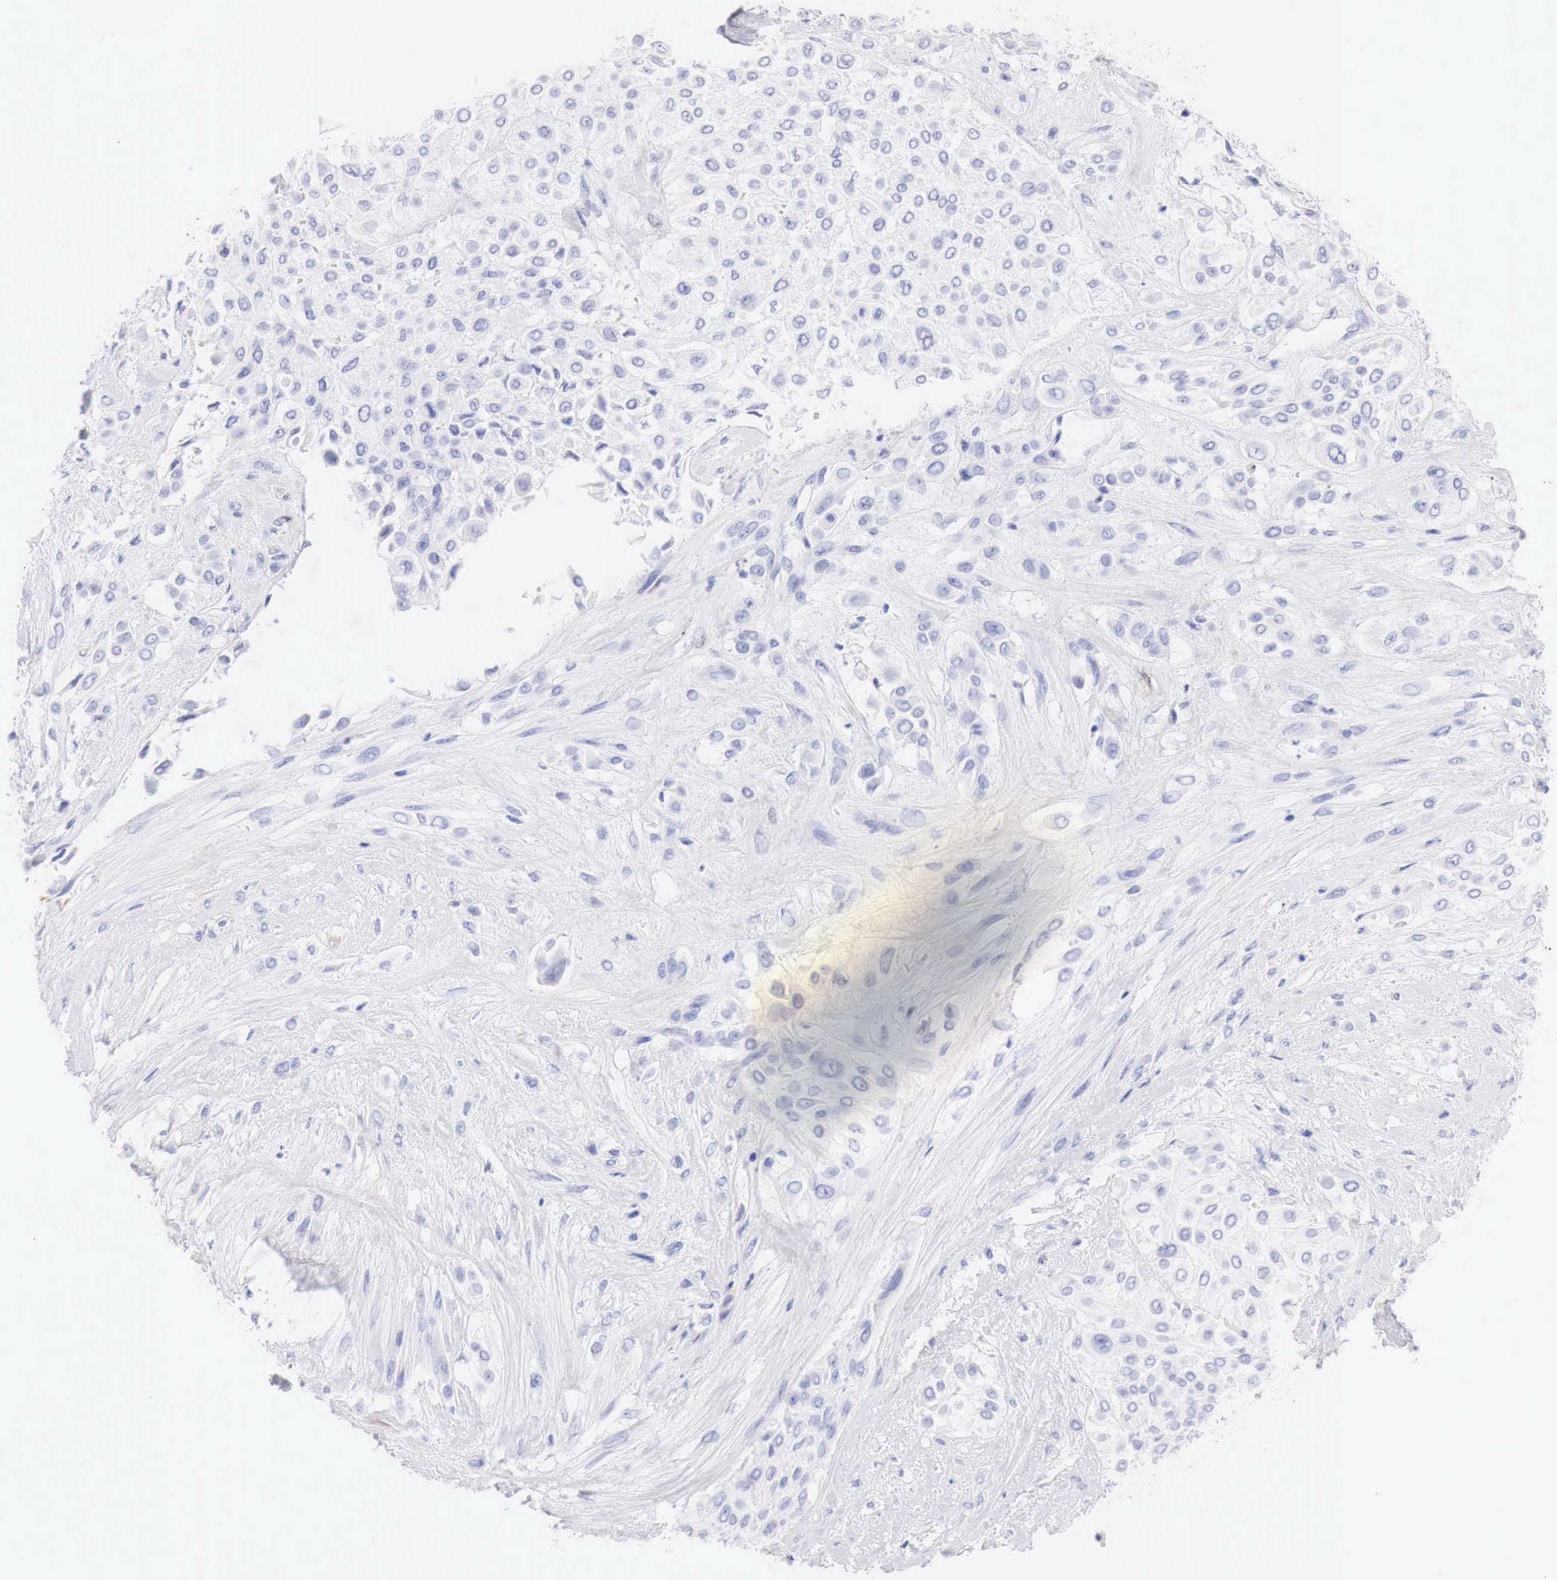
{"staining": {"intensity": "negative", "quantity": "none", "location": "none"}, "tissue": "urothelial cancer", "cell_type": "Tumor cells", "image_type": "cancer", "snomed": [{"axis": "morphology", "description": "Urothelial carcinoma, High grade"}, {"axis": "topography", "description": "Urinary bladder"}], "caption": "An image of human high-grade urothelial carcinoma is negative for staining in tumor cells.", "gene": "CDKN2A", "patient": {"sex": "male", "age": 57}}